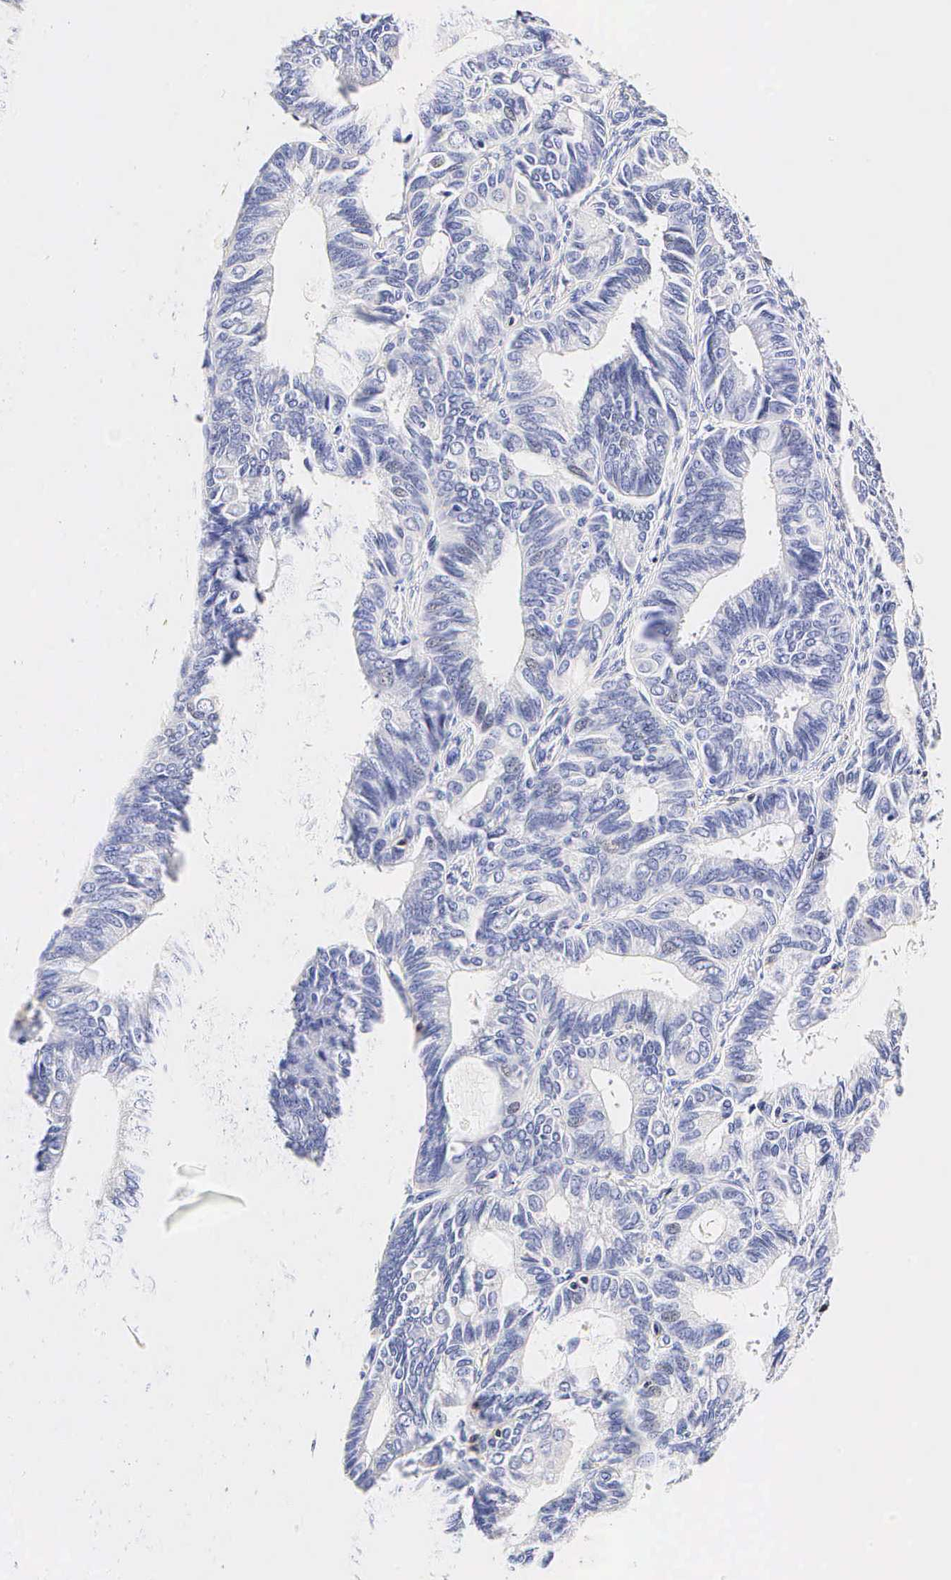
{"staining": {"intensity": "negative", "quantity": "none", "location": "none"}, "tissue": "endometrial cancer", "cell_type": "Tumor cells", "image_type": "cancer", "snomed": [{"axis": "morphology", "description": "Adenocarcinoma, NOS"}, {"axis": "topography", "description": "Endometrium"}], "caption": "Tumor cells are negative for brown protein staining in endometrial adenocarcinoma.", "gene": "CD3E", "patient": {"sex": "female", "age": 63}}